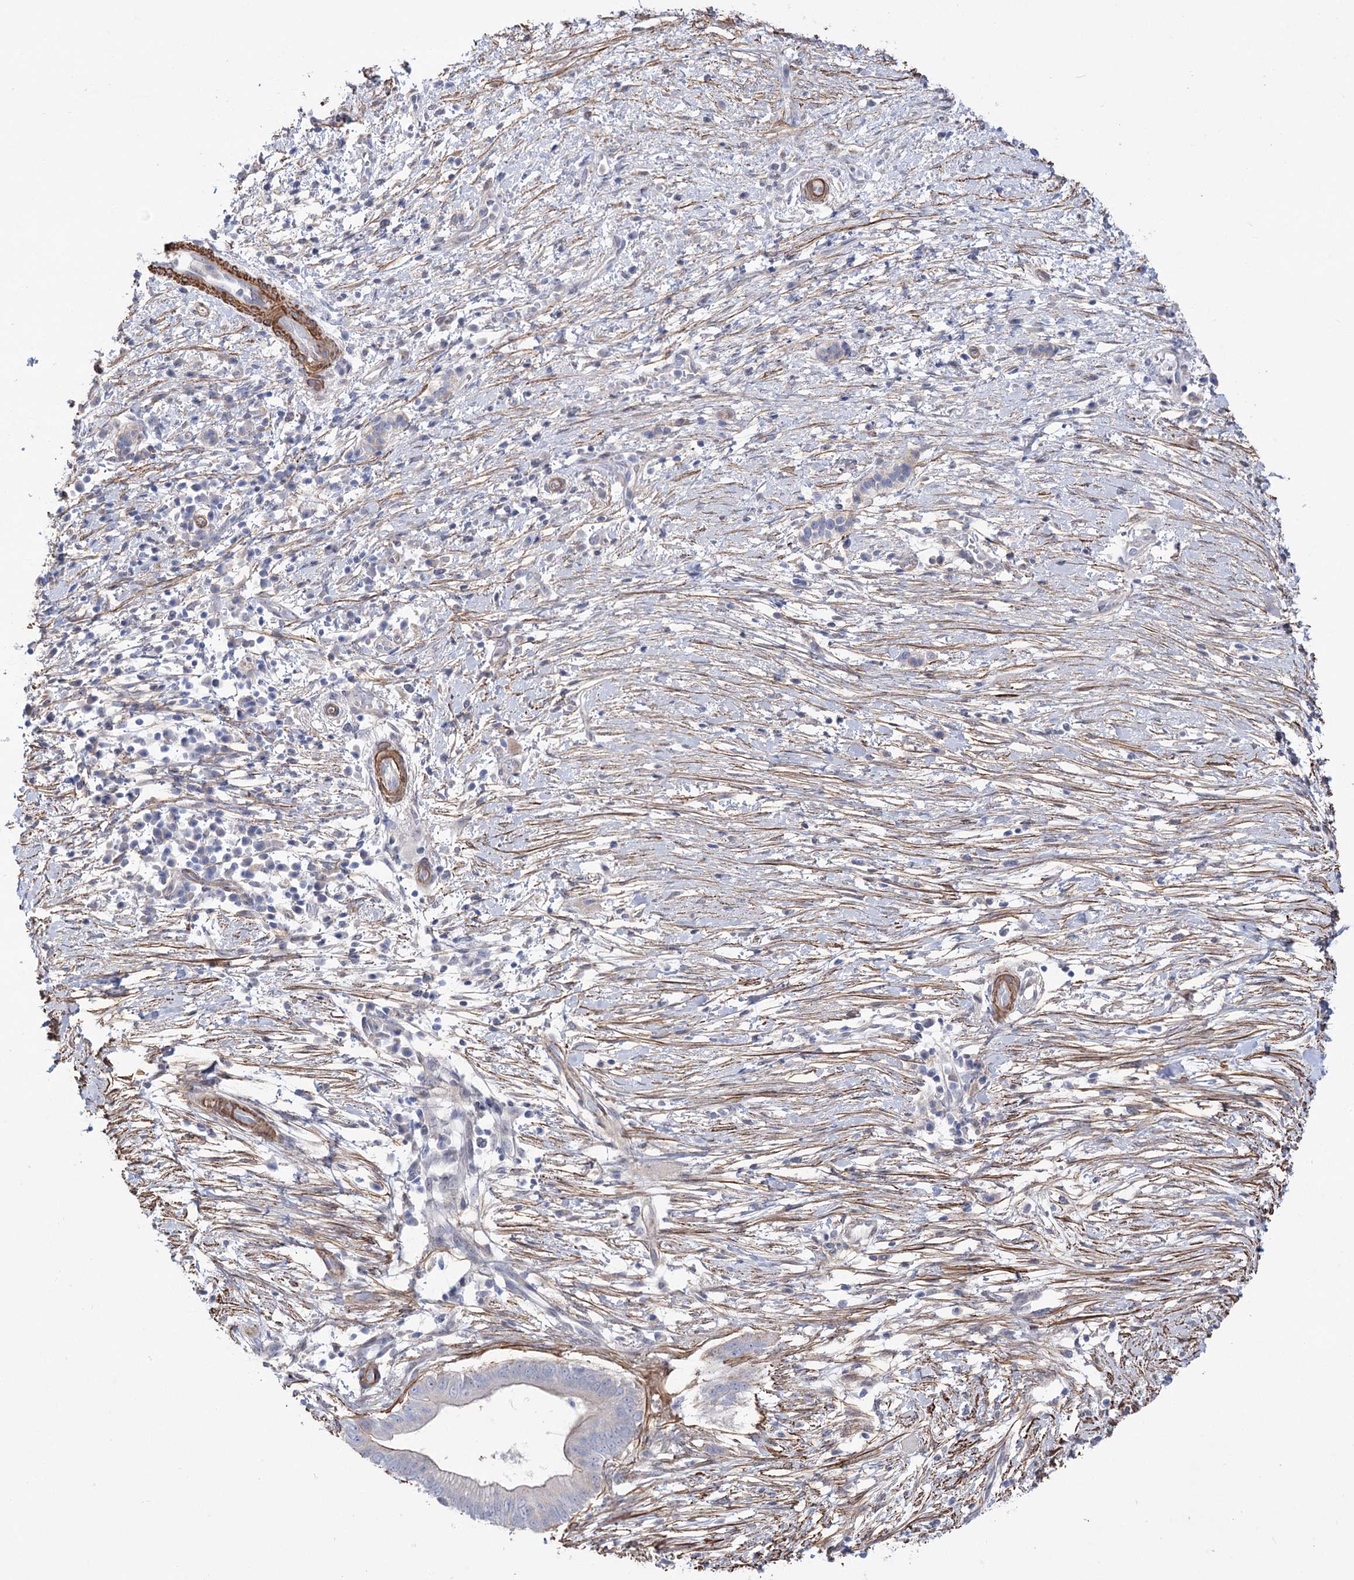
{"staining": {"intensity": "negative", "quantity": "none", "location": "none"}, "tissue": "pancreatic cancer", "cell_type": "Tumor cells", "image_type": "cancer", "snomed": [{"axis": "morphology", "description": "Adenocarcinoma, NOS"}, {"axis": "topography", "description": "Pancreas"}], "caption": "A micrograph of human pancreatic adenocarcinoma is negative for staining in tumor cells.", "gene": "WASHC3", "patient": {"sex": "male", "age": 68}}